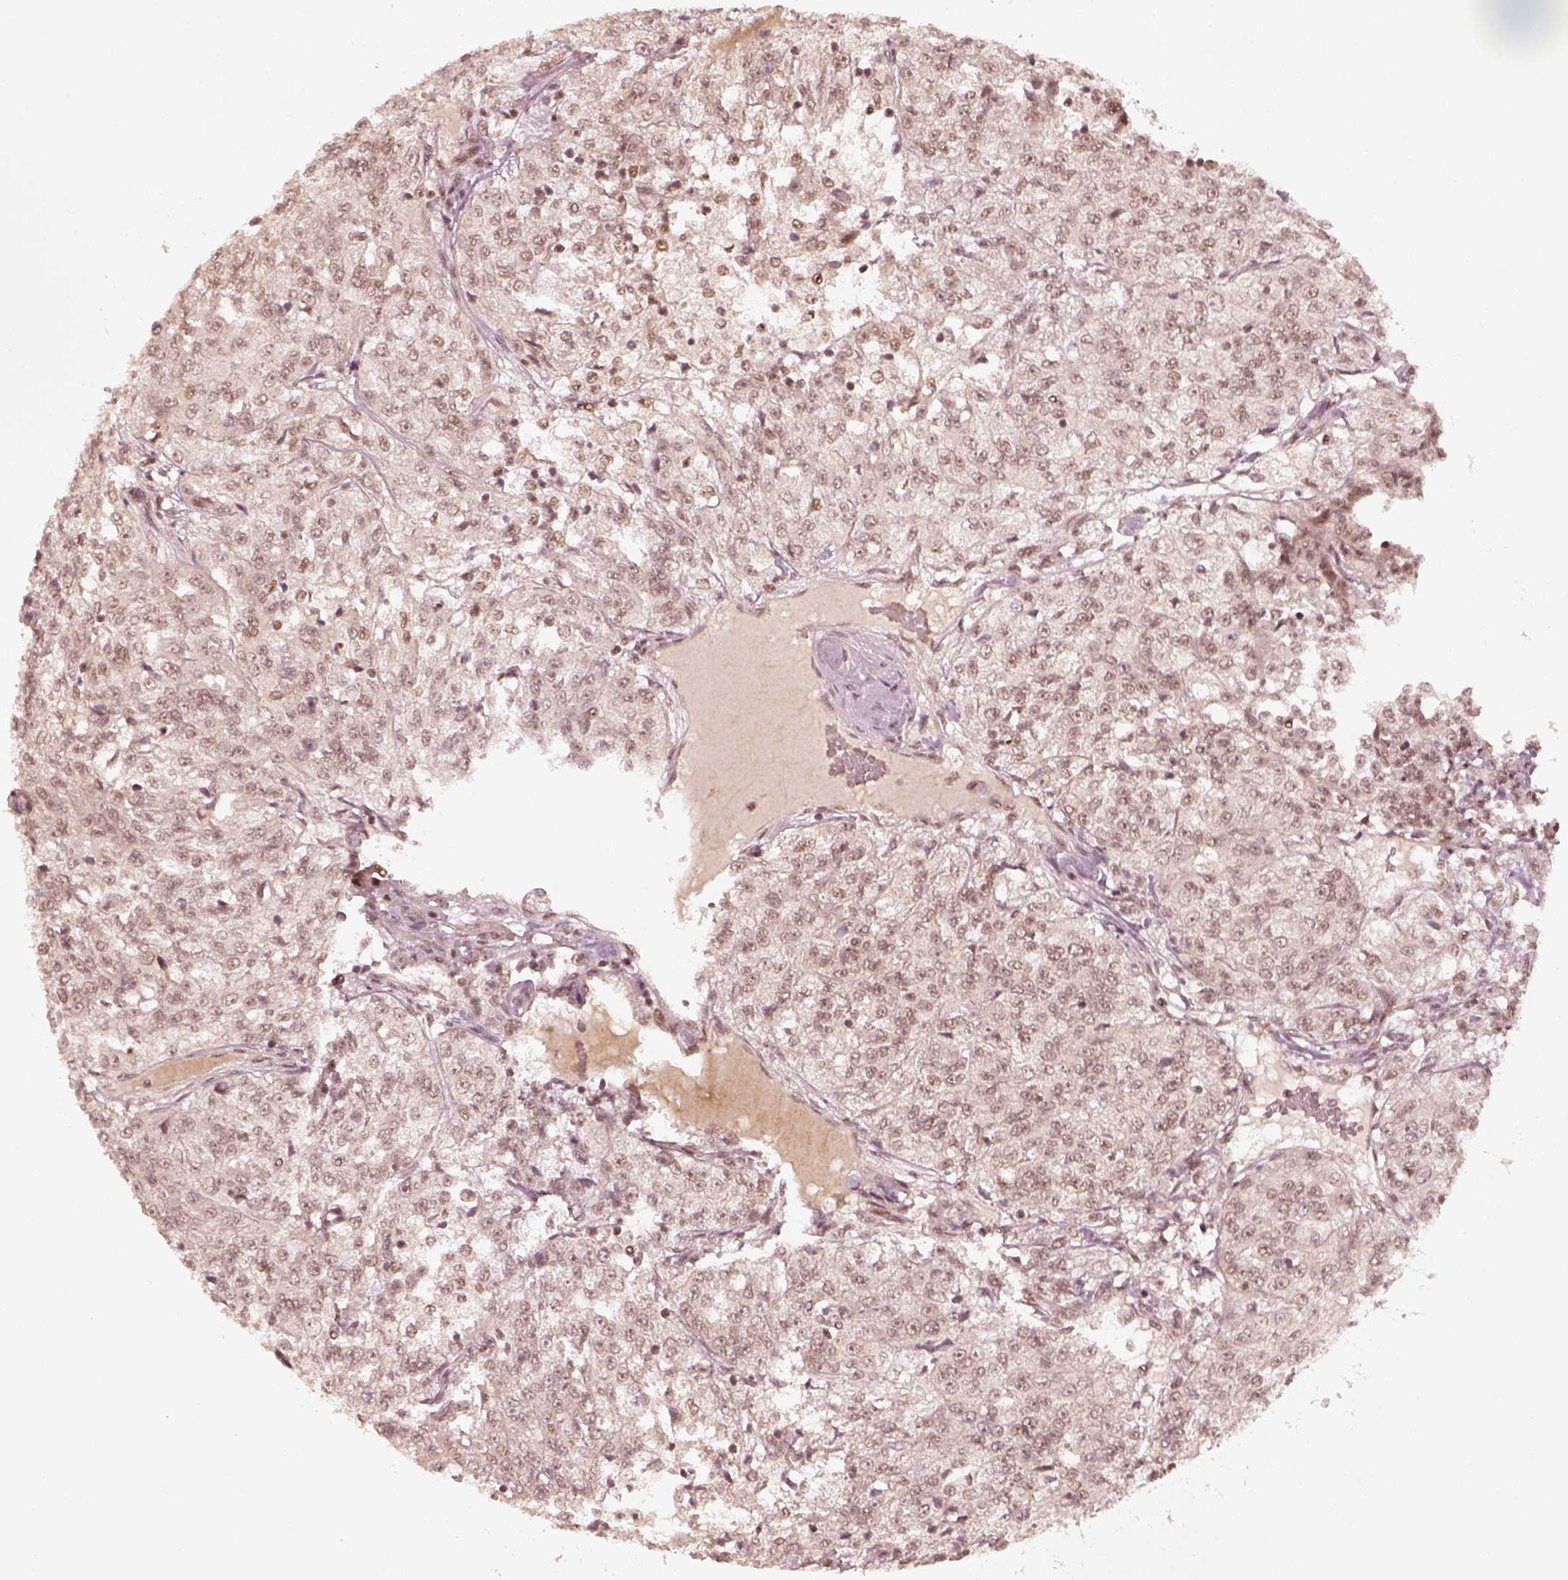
{"staining": {"intensity": "weak", "quantity": "<25%", "location": "nuclear"}, "tissue": "renal cancer", "cell_type": "Tumor cells", "image_type": "cancer", "snomed": [{"axis": "morphology", "description": "Adenocarcinoma, NOS"}, {"axis": "topography", "description": "Kidney"}], "caption": "A micrograph of human renal cancer (adenocarcinoma) is negative for staining in tumor cells. (DAB immunohistochemistry, high magnification).", "gene": "GMEB2", "patient": {"sex": "female", "age": 63}}